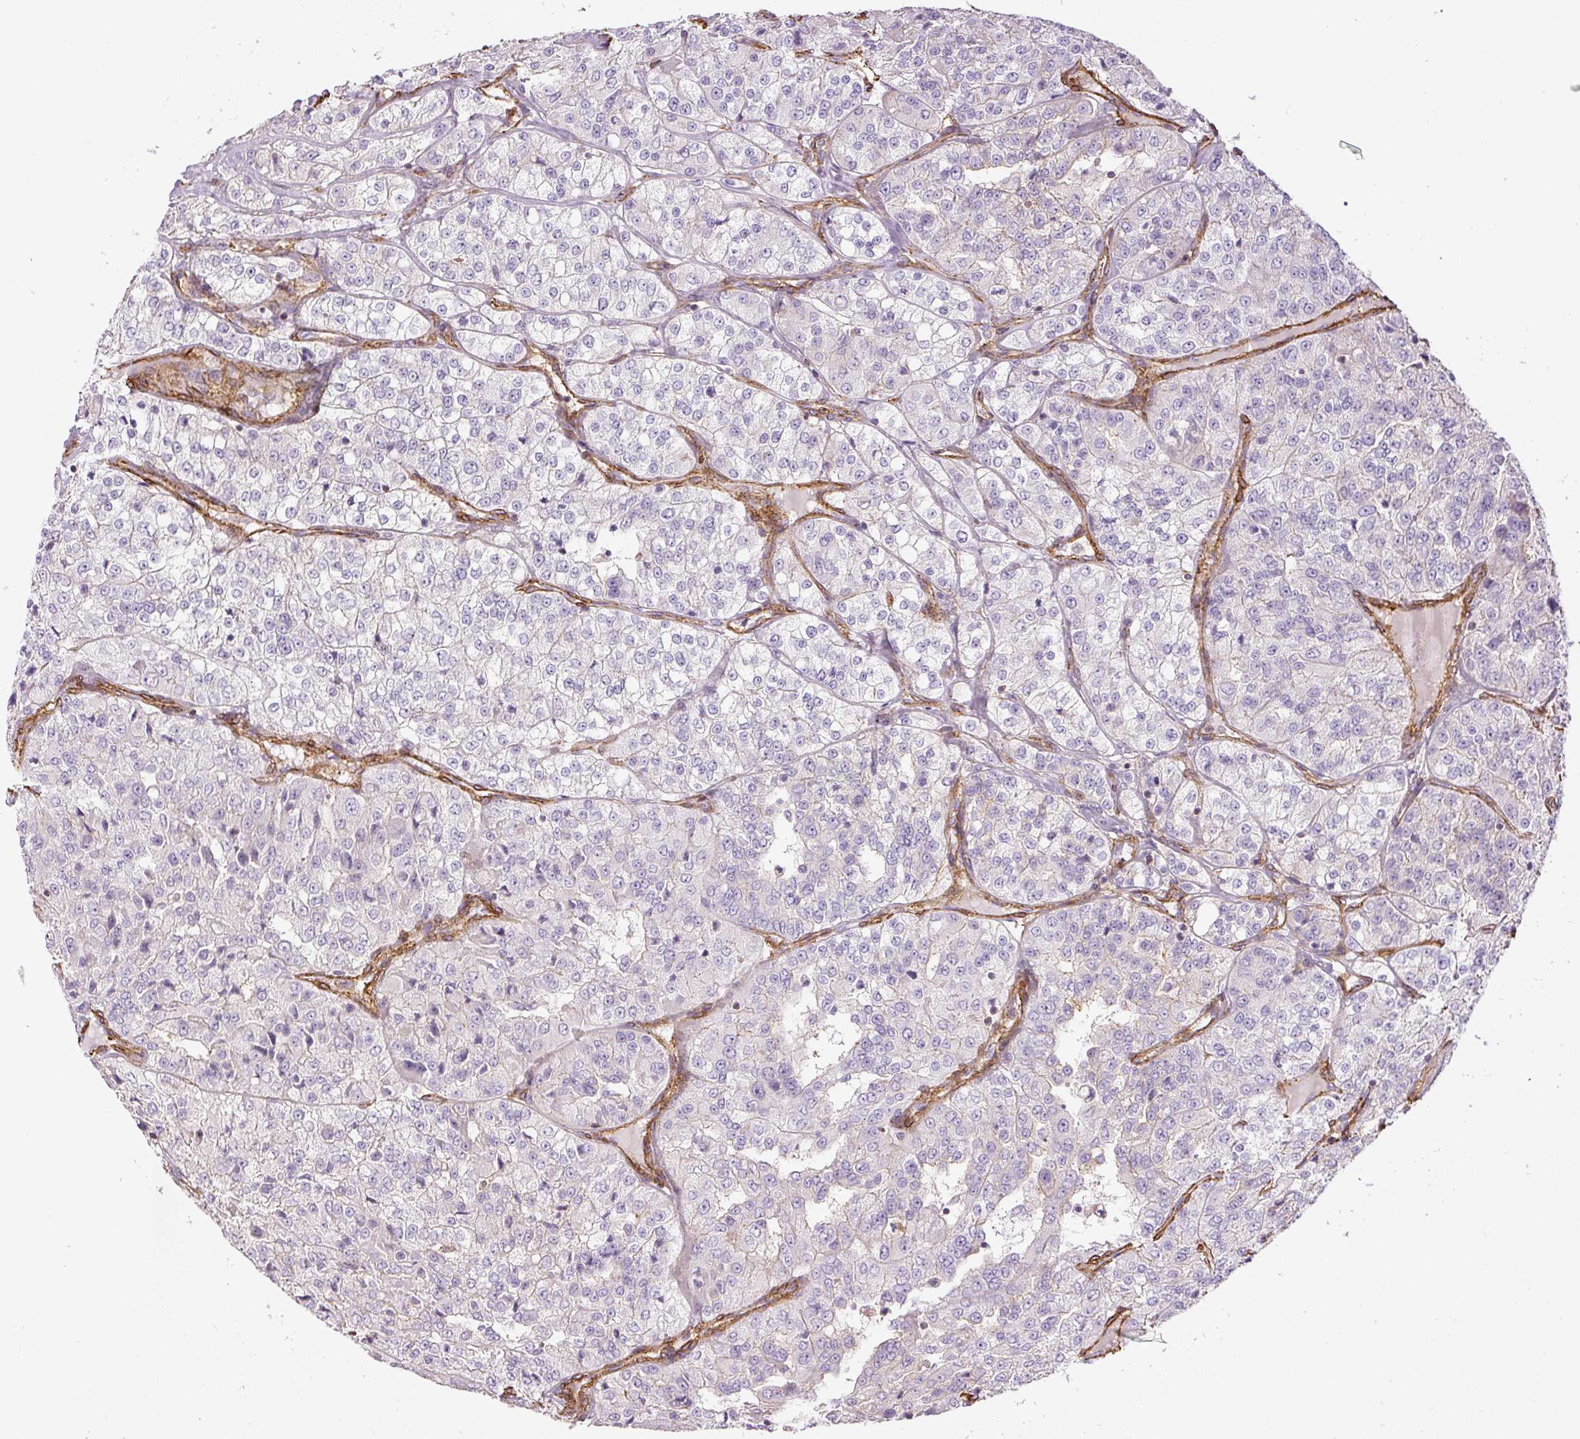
{"staining": {"intensity": "negative", "quantity": "none", "location": "none"}, "tissue": "renal cancer", "cell_type": "Tumor cells", "image_type": "cancer", "snomed": [{"axis": "morphology", "description": "Adenocarcinoma, NOS"}, {"axis": "topography", "description": "Kidney"}], "caption": "Immunohistochemical staining of human renal cancer (adenocarcinoma) reveals no significant positivity in tumor cells.", "gene": "MYL12A", "patient": {"sex": "female", "age": 63}}